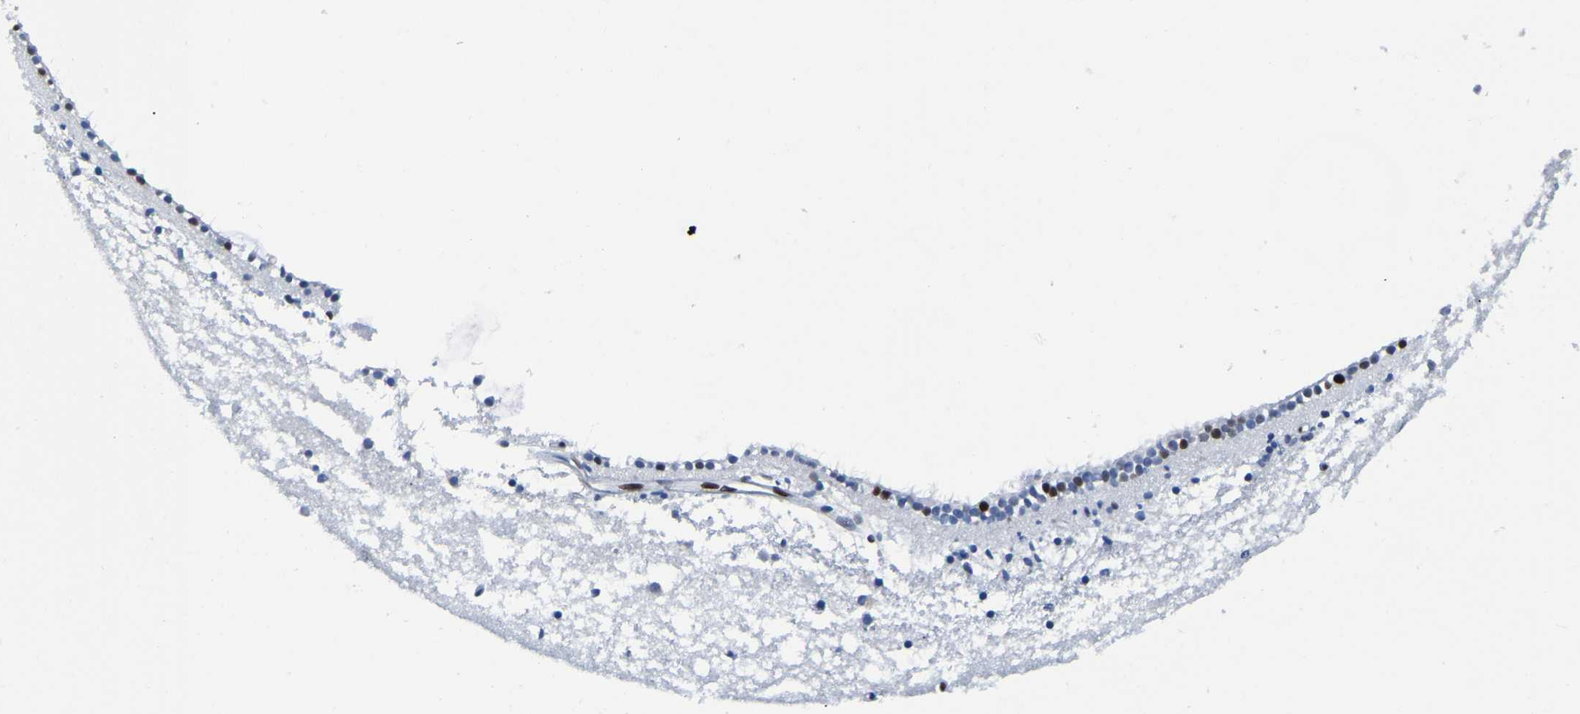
{"staining": {"intensity": "moderate", "quantity": "<25%", "location": "nuclear"}, "tissue": "caudate", "cell_type": "Glial cells", "image_type": "normal", "snomed": [{"axis": "morphology", "description": "Normal tissue, NOS"}, {"axis": "topography", "description": "Lateral ventricle wall"}], "caption": "Protein staining of benign caudate displays moderate nuclear positivity in approximately <25% of glial cells.", "gene": "UBA1", "patient": {"sex": "male", "age": 45}}